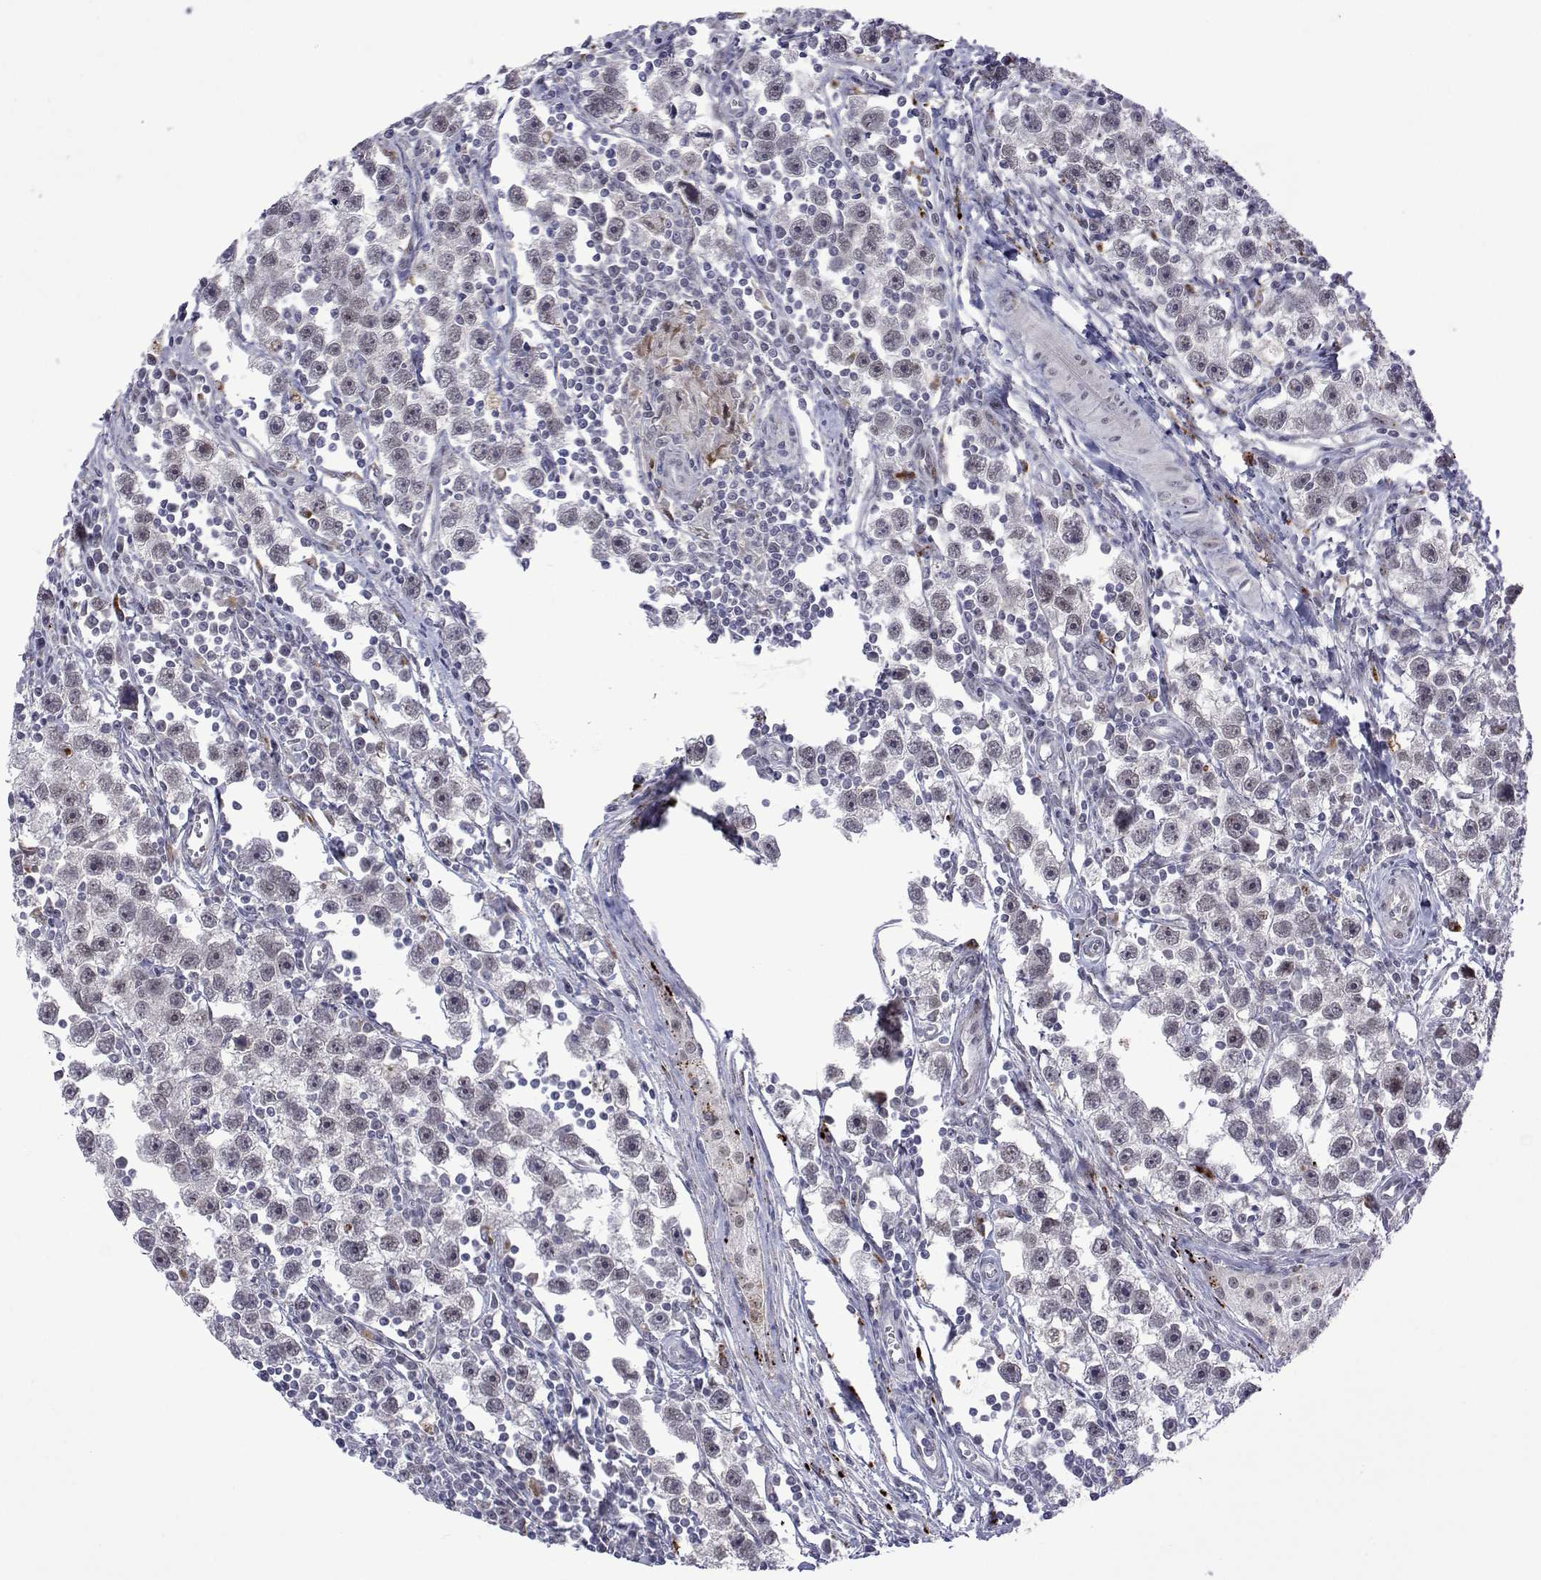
{"staining": {"intensity": "negative", "quantity": "none", "location": "none"}, "tissue": "testis cancer", "cell_type": "Tumor cells", "image_type": "cancer", "snomed": [{"axis": "morphology", "description": "Seminoma, NOS"}, {"axis": "topography", "description": "Testis"}], "caption": "A histopathology image of human testis cancer (seminoma) is negative for staining in tumor cells.", "gene": "EFCAB3", "patient": {"sex": "male", "age": 30}}